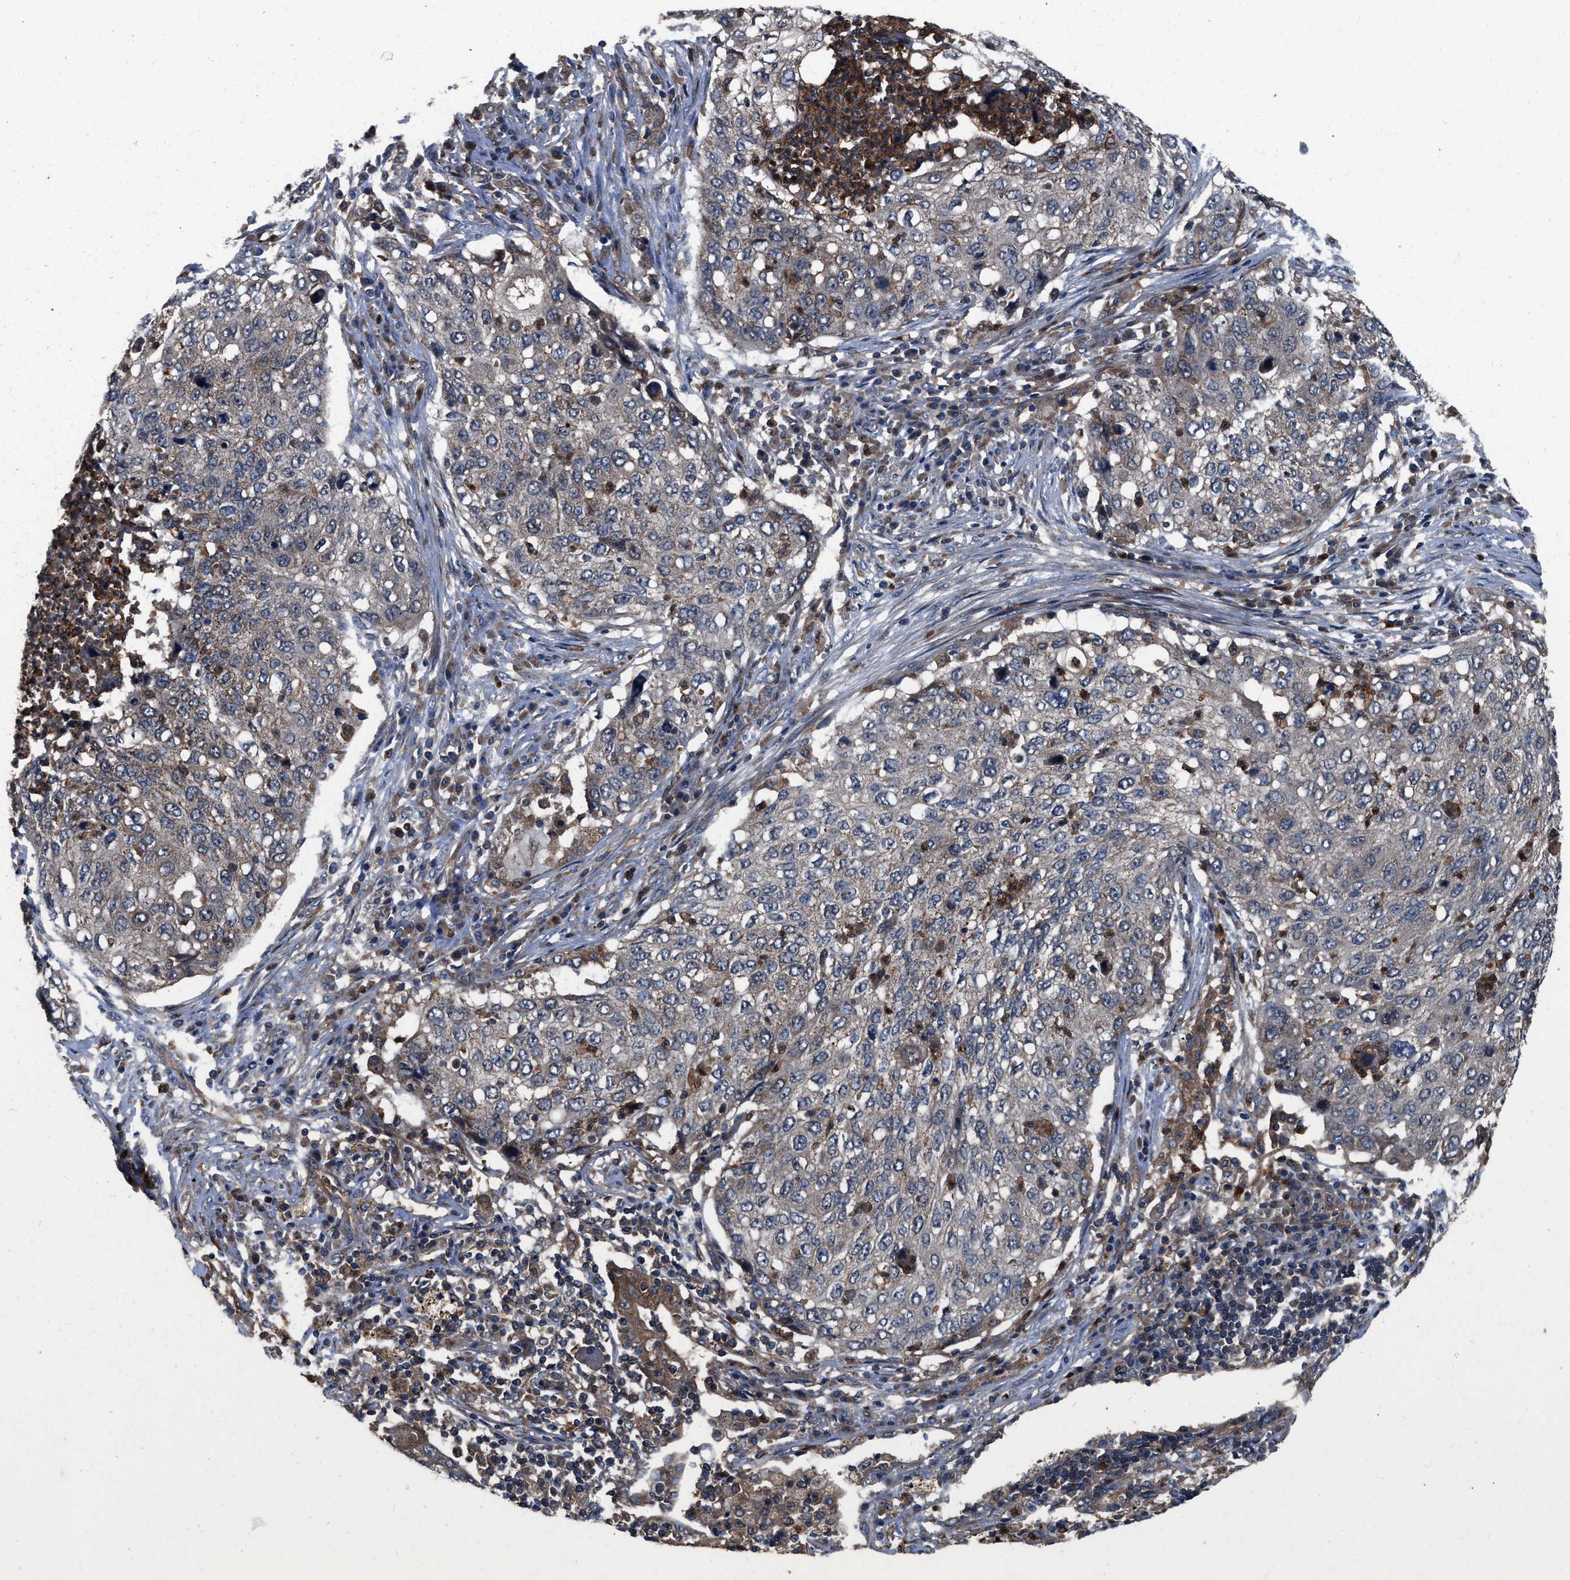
{"staining": {"intensity": "weak", "quantity": "<25%", "location": "cytoplasmic/membranous"}, "tissue": "lung cancer", "cell_type": "Tumor cells", "image_type": "cancer", "snomed": [{"axis": "morphology", "description": "Squamous cell carcinoma, NOS"}, {"axis": "topography", "description": "Lung"}], "caption": "High power microscopy histopathology image of an IHC micrograph of lung cancer, revealing no significant expression in tumor cells. Nuclei are stained in blue.", "gene": "USP25", "patient": {"sex": "female", "age": 63}}